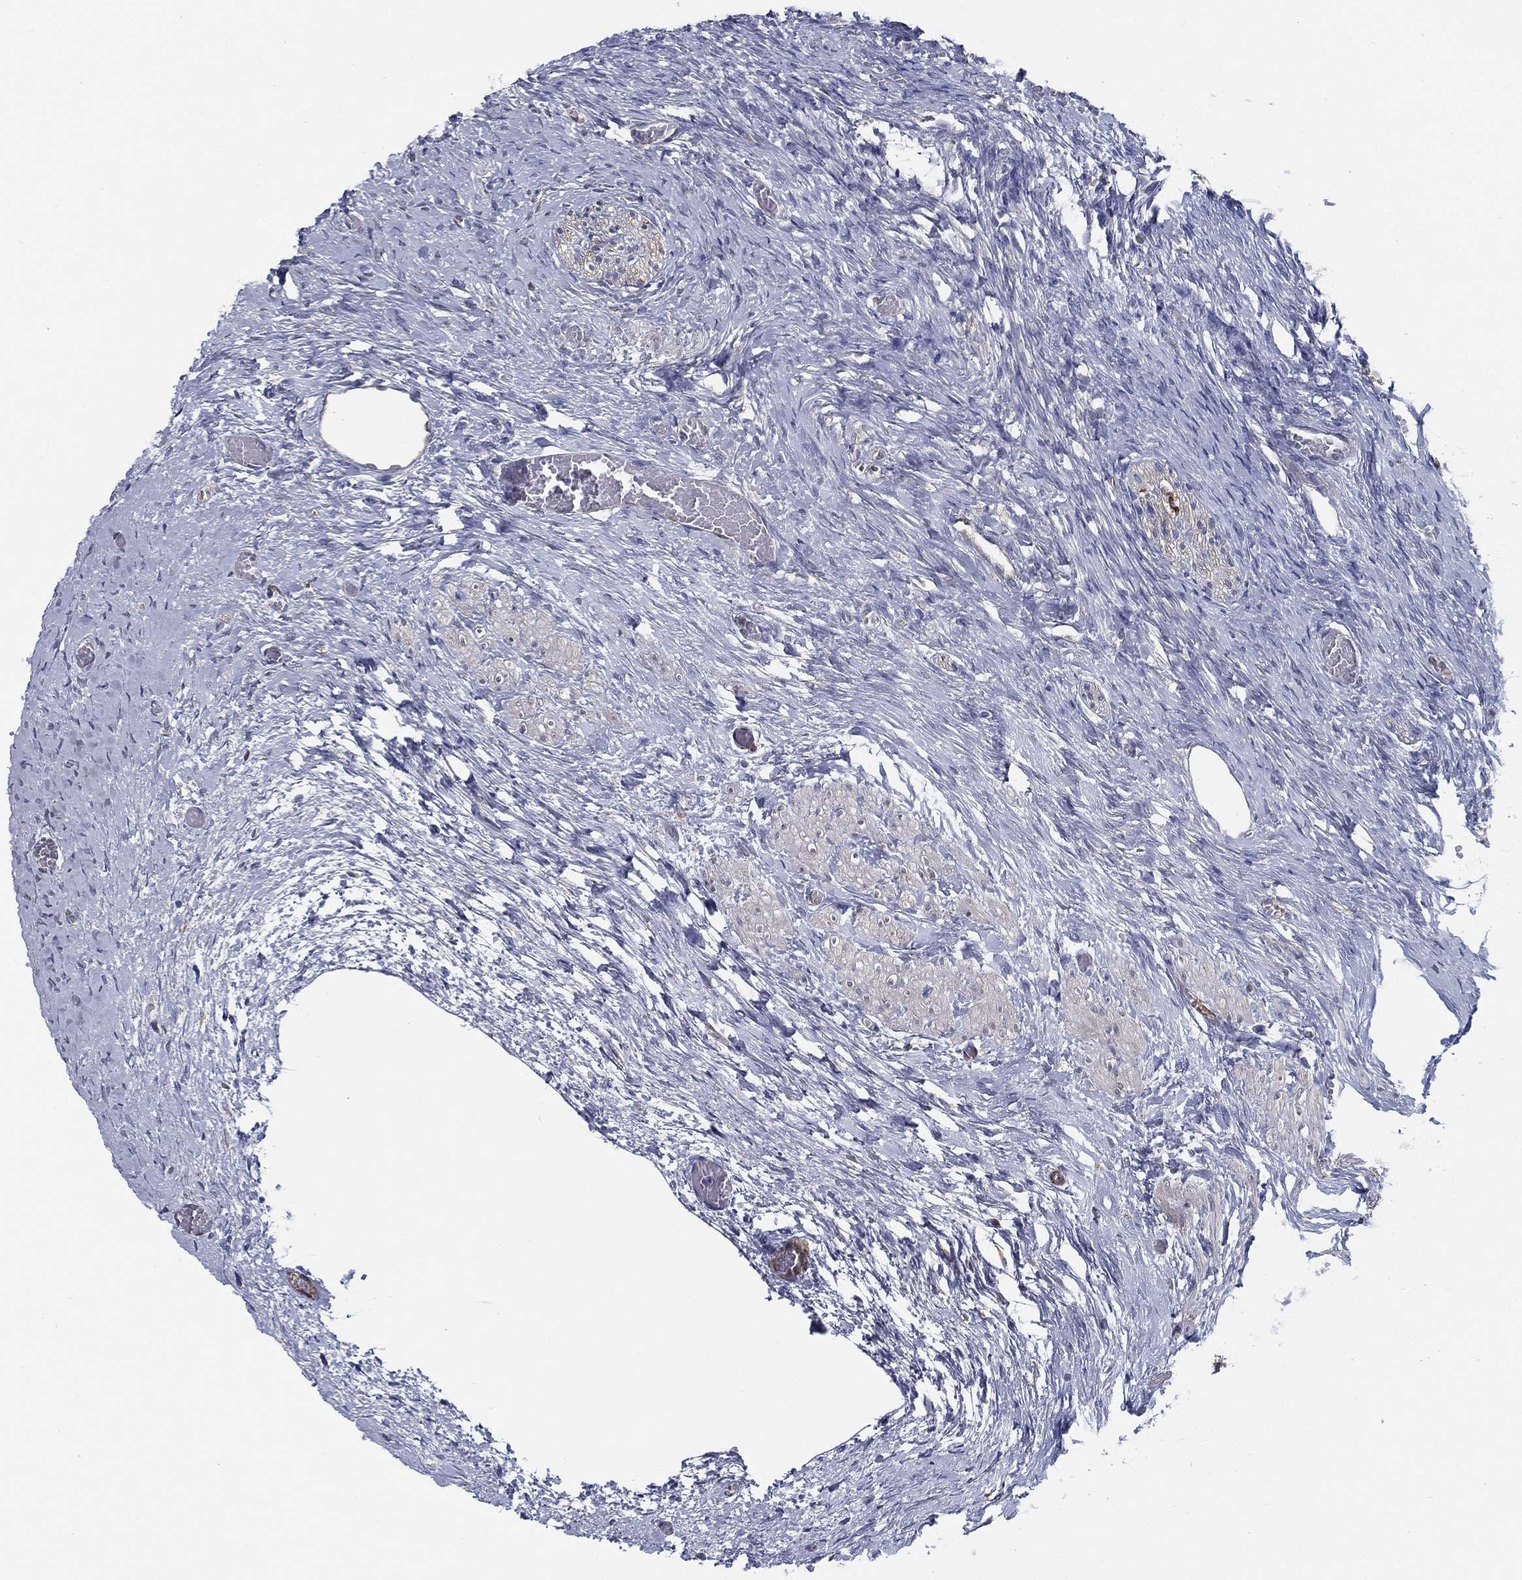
{"staining": {"intensity": "negative", "quantity": "none", "location": "none"}, "tissue": "ovary", "cell_type": "Ovarian stroma cells", "image_type": "normal", "snomed": [{"axis": "morphology", "description": "Normal tissue, NOS"}, {"axis": "topography", "description": "Ovary"}], "caption": "Immunohistochemical staining of normal ovary displays no significant positivity in ovarian stroma cells. (DAB immunohistochemistry, high magnification).", "gene": "LRRC56", "patient": {"sex": "female", "age": 27}}